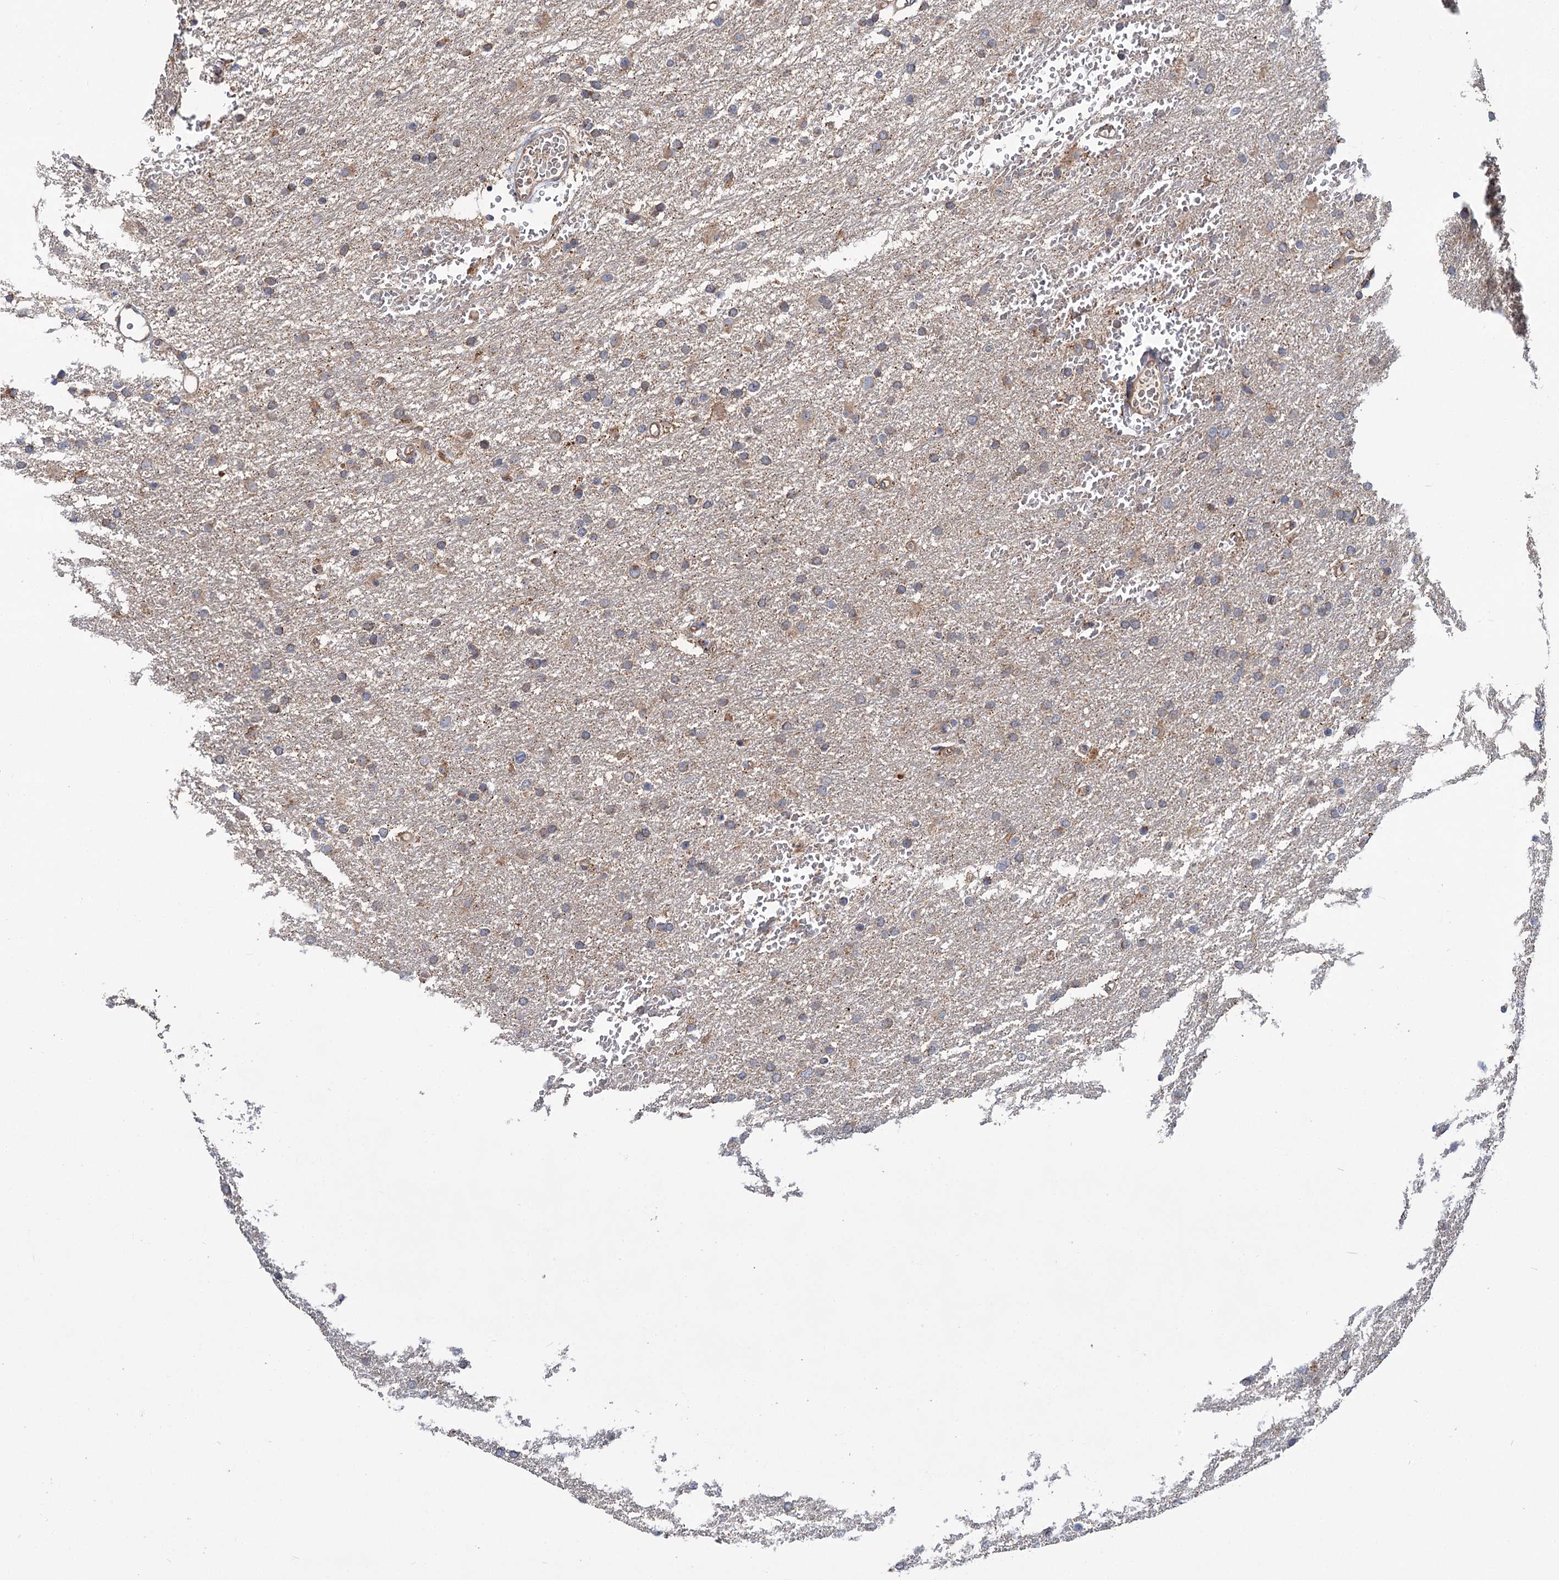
{"staining": {"intensity": "weak", "quantity": "25%-75%", "location": "cytoplasmic/membranous"}, "tissue": "glioma", "cell_type": "Tumor cells", "image_type": "cancer", "snomed": [{"axis": "morphology", "description": "Glioma, malignant, High grade"}, {"axis": "topography", "description": "Cerebral cortex"}], "caption": "A brown stain shows weak cytoplasmic/membranous expression of a protein in glioma tumor cells. (DAB (3,3'-diaminobenzidine) IHC with brightfield microscopy, high magnification).", "gene": "DYNC2H1", "patient": {"sex": "female", "age": 36}}